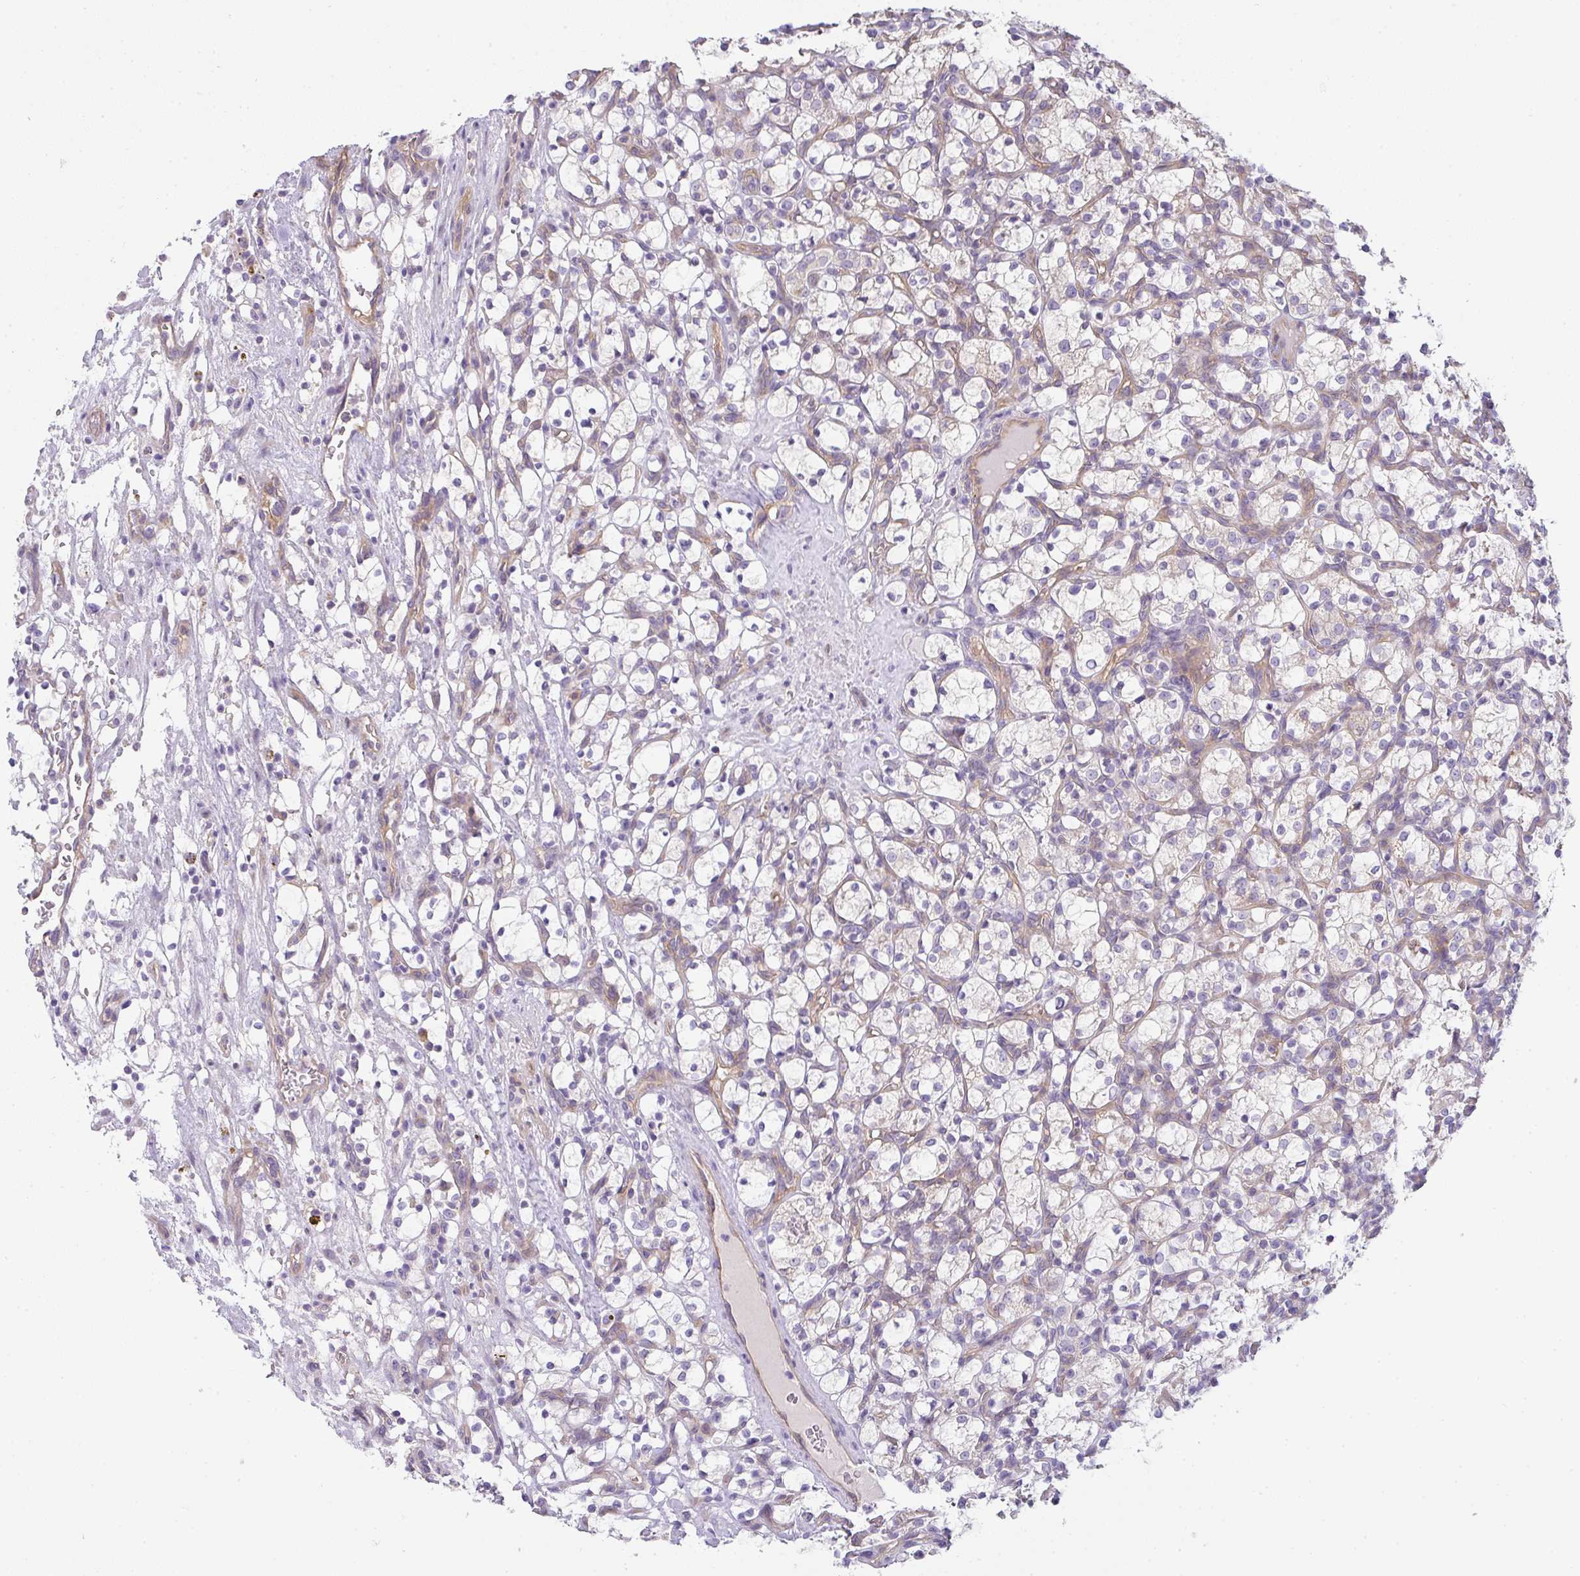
{"staining": {"intensity": "negative", "quantity": "none", "location": "none"}, "tissue": "renal cancer", "cell_type": "Tumor cells", "image_type": "cancer", "snomed": [{"axis": "morphology", "description": "Adenocarcinoma, NOS"}, {"axis": "topography", "description": "Kidney"}], "caption": "Immunohistochemical staining of renal cancer shows no significant staining in tumor cells.", "gene": "FILIP1", "patient": {"sex": "female", "age": 69}}